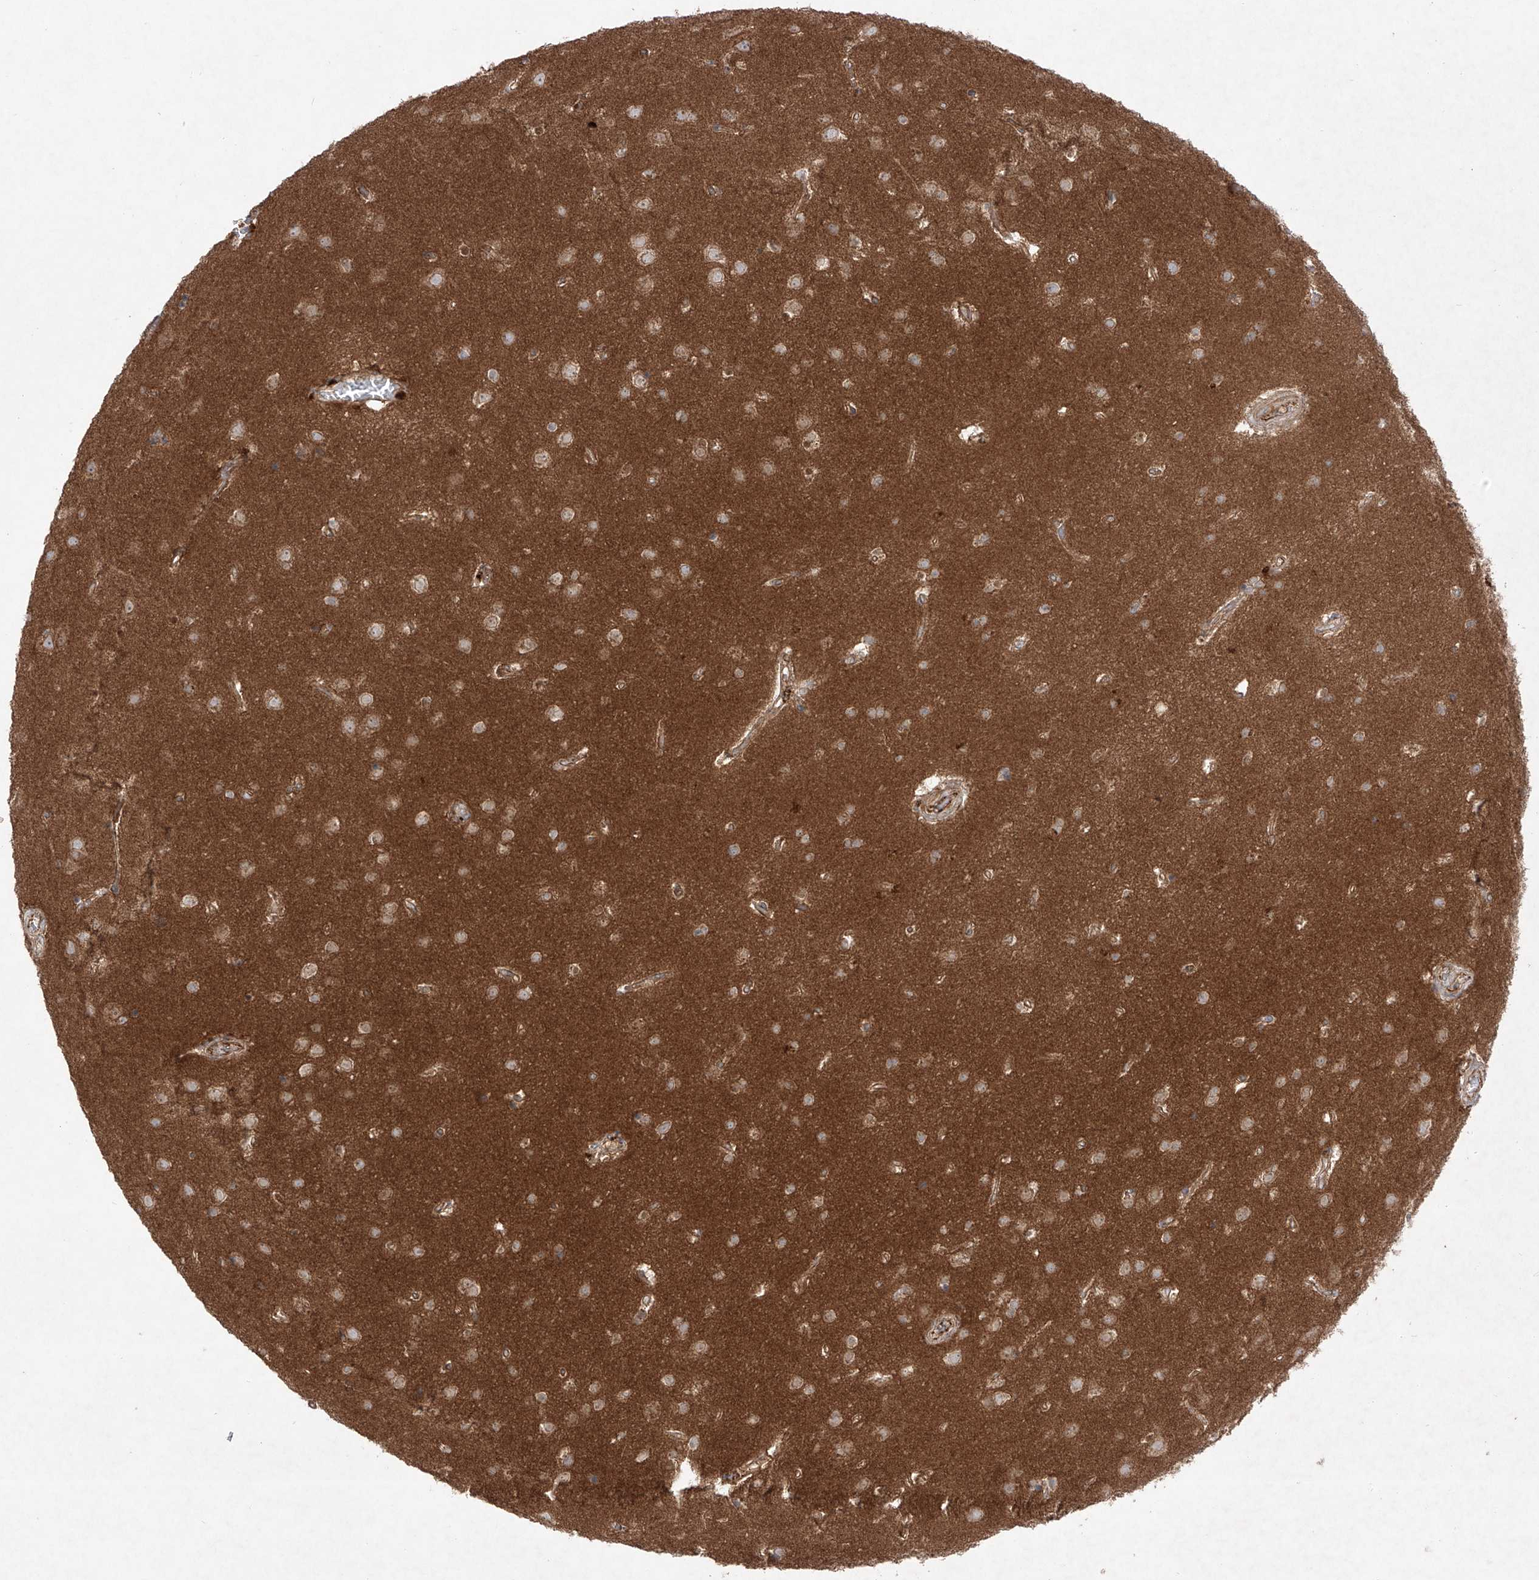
{"staining": {"intensity": "negative", "quantity": "none", "location": "none"}, "tissue": "cerebral cortex", "cell_type": "Endothelial cells", "image_type": "normal", "snomed": [{"axis": "morphology", "description": "Normal tissue, NOS"}, {"axis": "topography", "description": "Cerebral cortex"}], "caption": "Photomicrograph shows no protein staining in endothelial cells of unremarkable cerebral cortex. The staining was performed using DAB to visualize the protein expression in brown, while the nuclei were stained in blue with hematoxylin (Magnification: 20x).", "gene": "YKT6", "patient": {"sex": "male", "age": 54}}